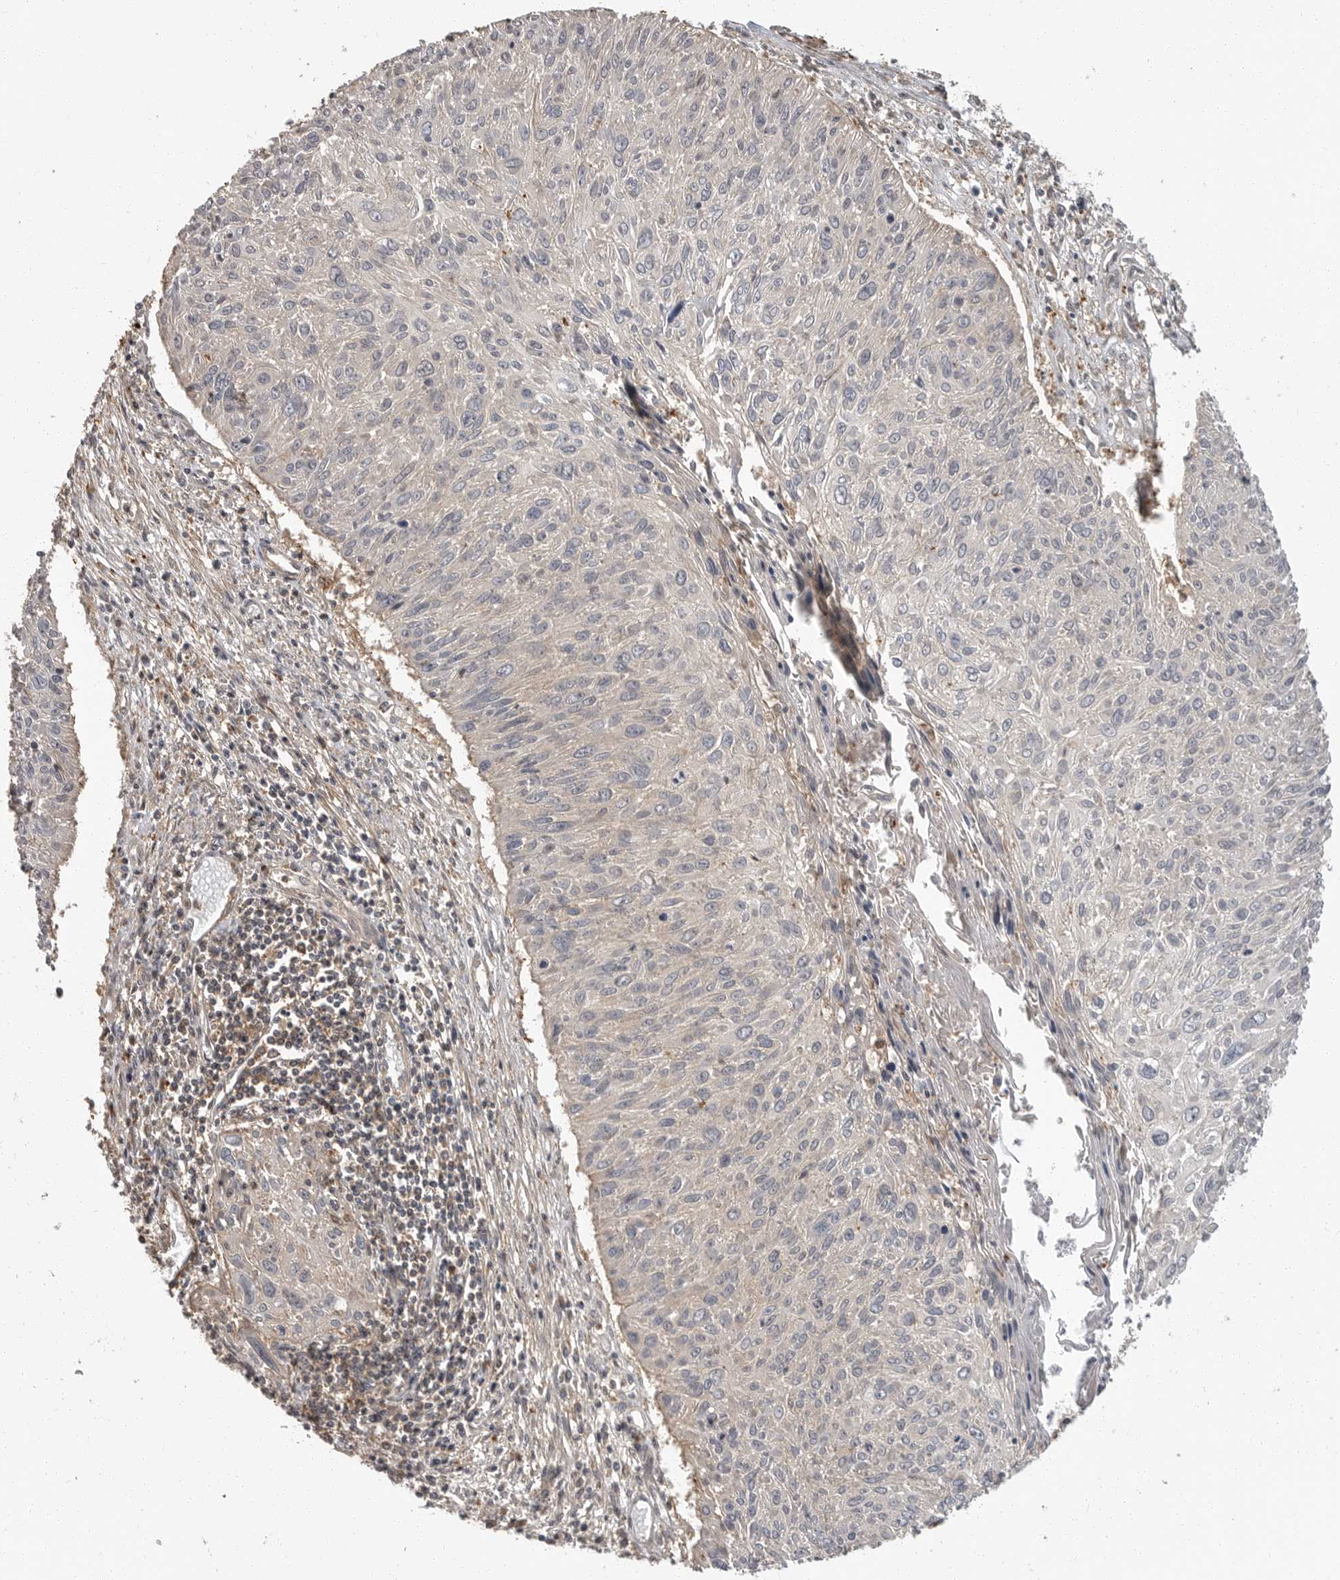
{"staining": {"intensity": "negative", "quantity": "none", "location": "none"}, "tissue": "cervical cancer", "cell_type": "Tumor cells", "image_type": "cancer", "snomed": [{"axis": "morphology", "description": "Squamous cell carcinoma, NOS"}, {"axis": "topography", "description": "Cervix"}], "caption": "A high-resolution histopathology image shows immunohistochemistry staining of cervical squamous cell carcinoma, which exhibits no significant expression in tumor cells.", "gene": "ERN1", "patient": {"sex": "female", "age": 51}}